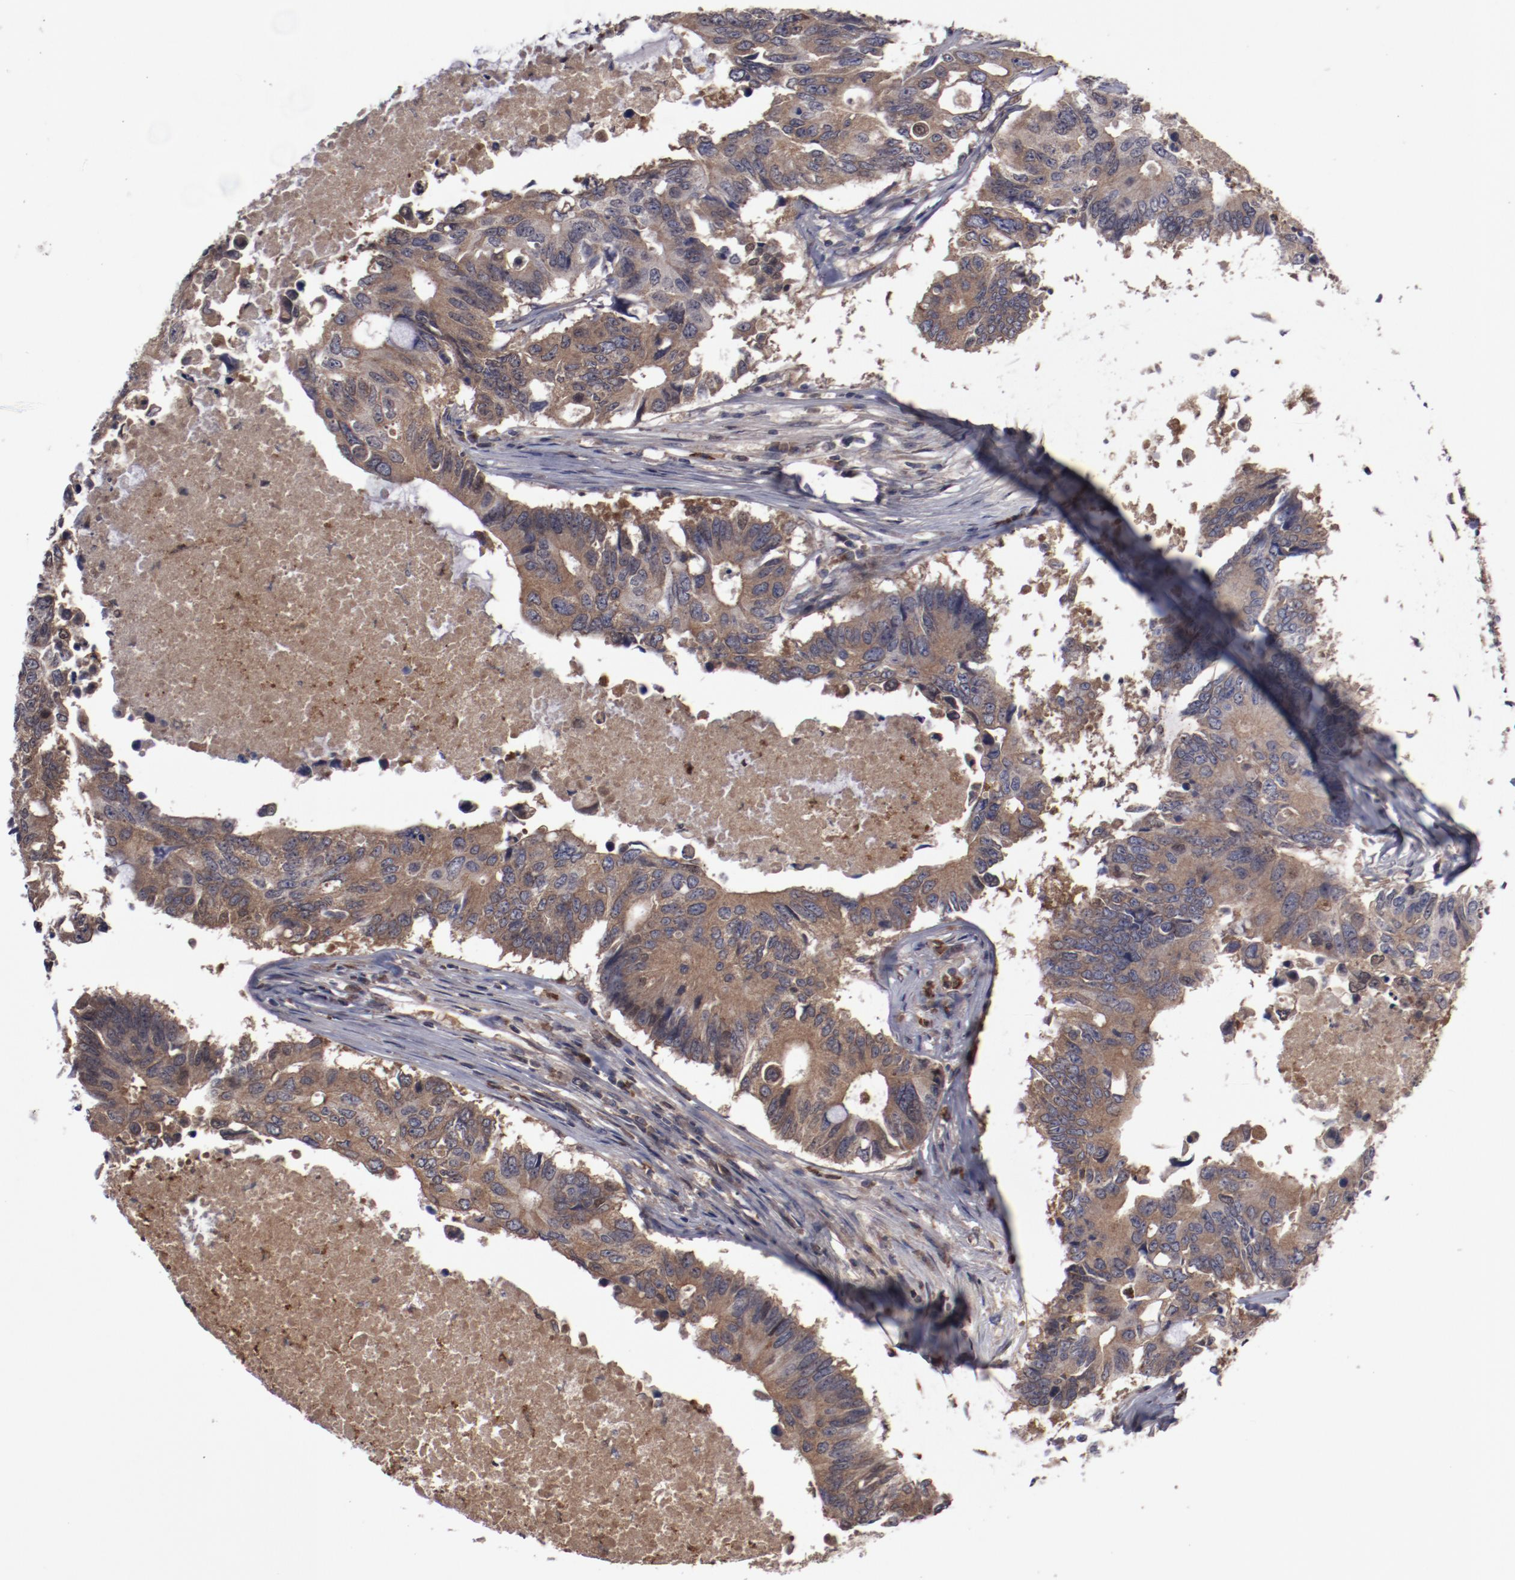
{"staining": {"intensity": "weak", "quantity": ">75%", "location": "cytoplasmic/membranous"}, "tissue": "colorectal cancer", "cell_type": "Tumor cells", "image_type": "cancer", "snomed": [{"axis": "morphology", "description": "Adenocarcinoma, NOS"}, {"axis": "topography", "description": "Colon"}], "caption": "Approximately >75% of tumor cells in human adenocarcinoma (colorectal) reveal weak cytoplasmic/membranous protein positivity as visualized by brown immunohistochemical staining.", "gene": "SERPINA7", "patient": {"sex": "male", "age": 71}}